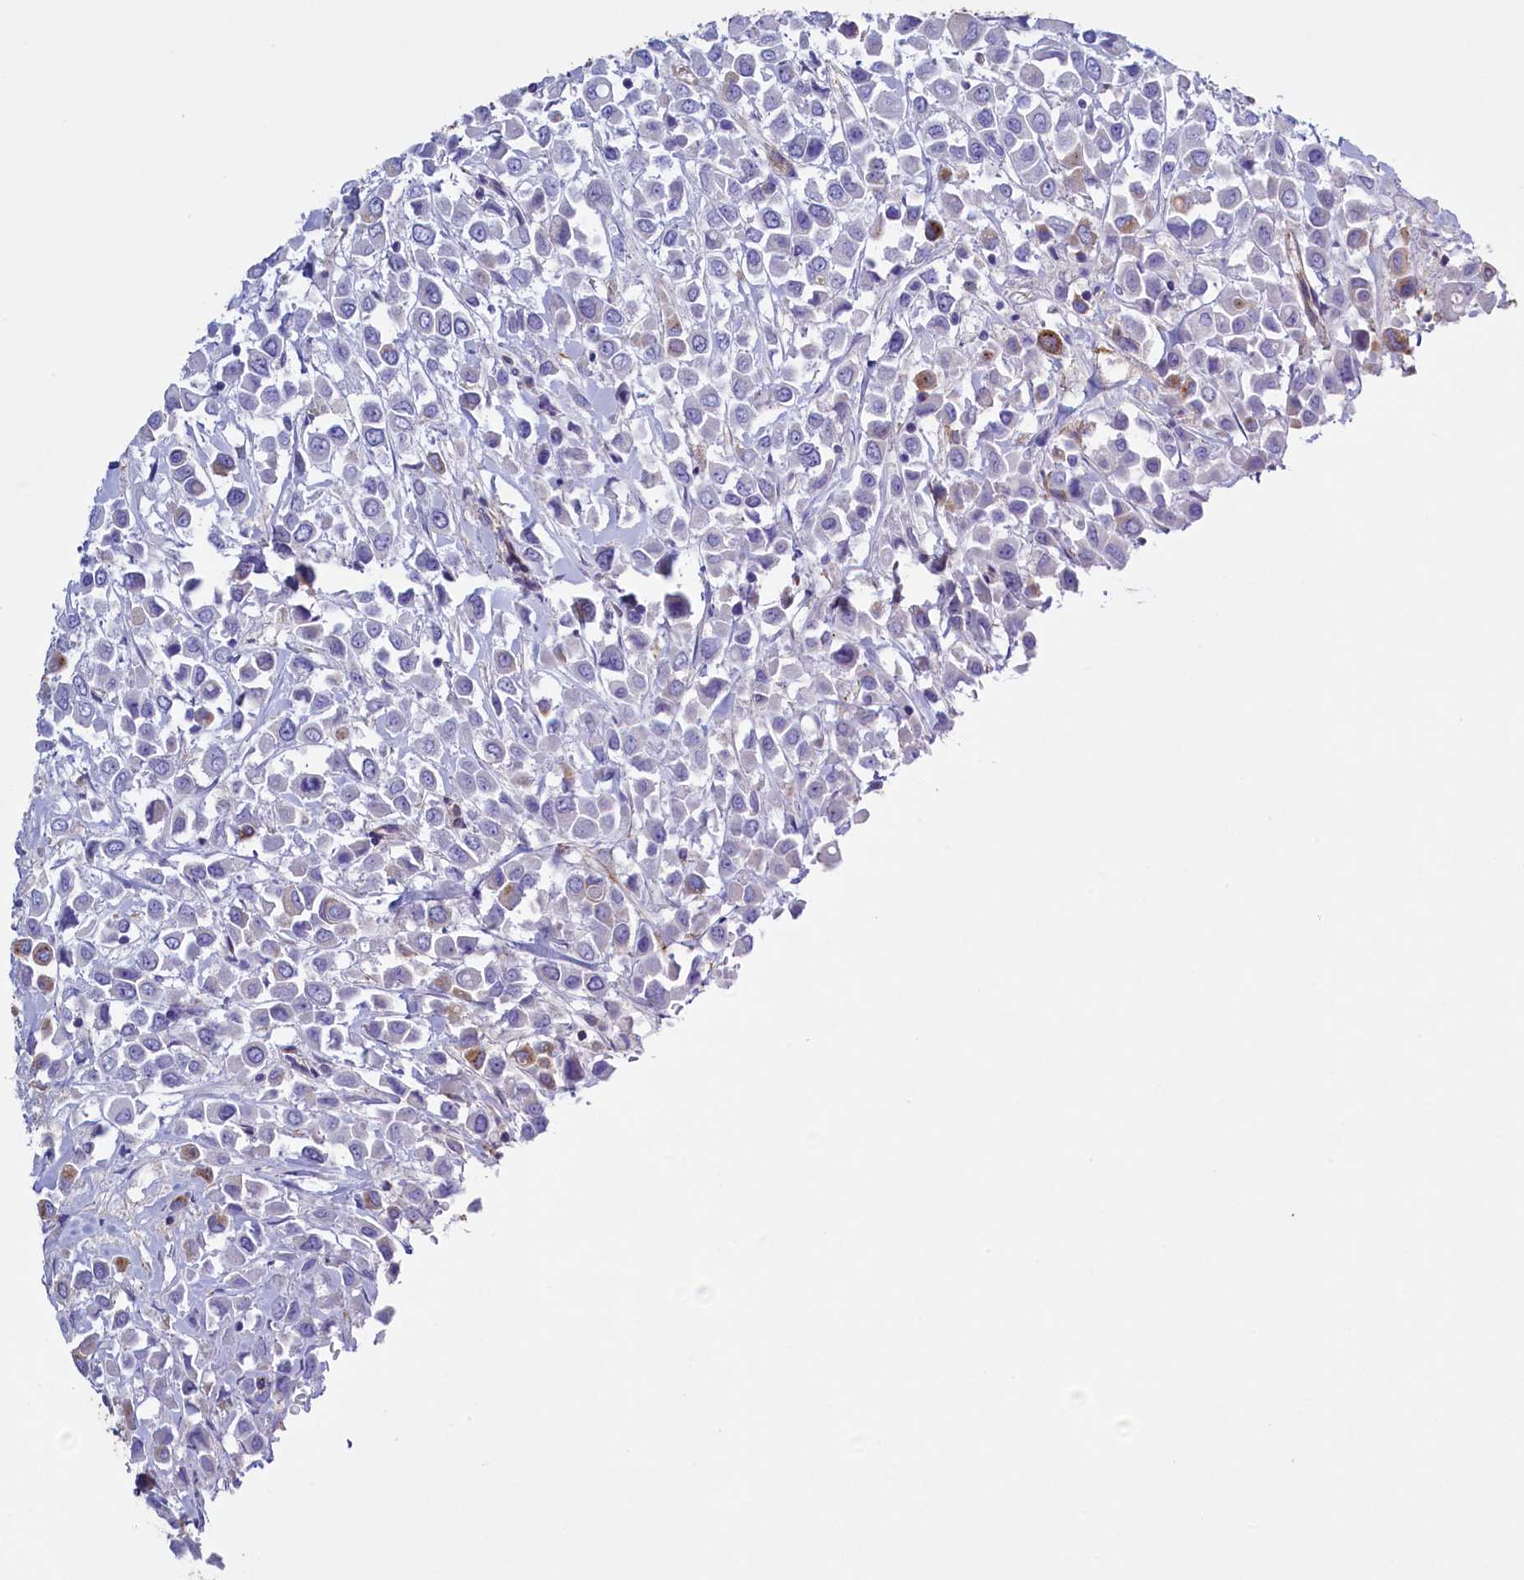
{"staining": {"intensity": "moderate", "quantity": "<25%", "location": "cytoplasmic/membranous"}, "tissue": "breast cancer", "cell_type": "Tumor cells", "image_type": "cancer", "snomed": [{"axis": "morphology", "description": "Duct carcinoma"}, {"axis": "topography", "description": "Breast"}], "caption": "Moderate cytoplasmic/membranous expression for a protein is appreciated in approximately <25% of tumor cells of breast invasive ductal carcinoma using immunohistochemistry.", "gene": "GPR21", "patient": {"sex": "female", "age": 61}}